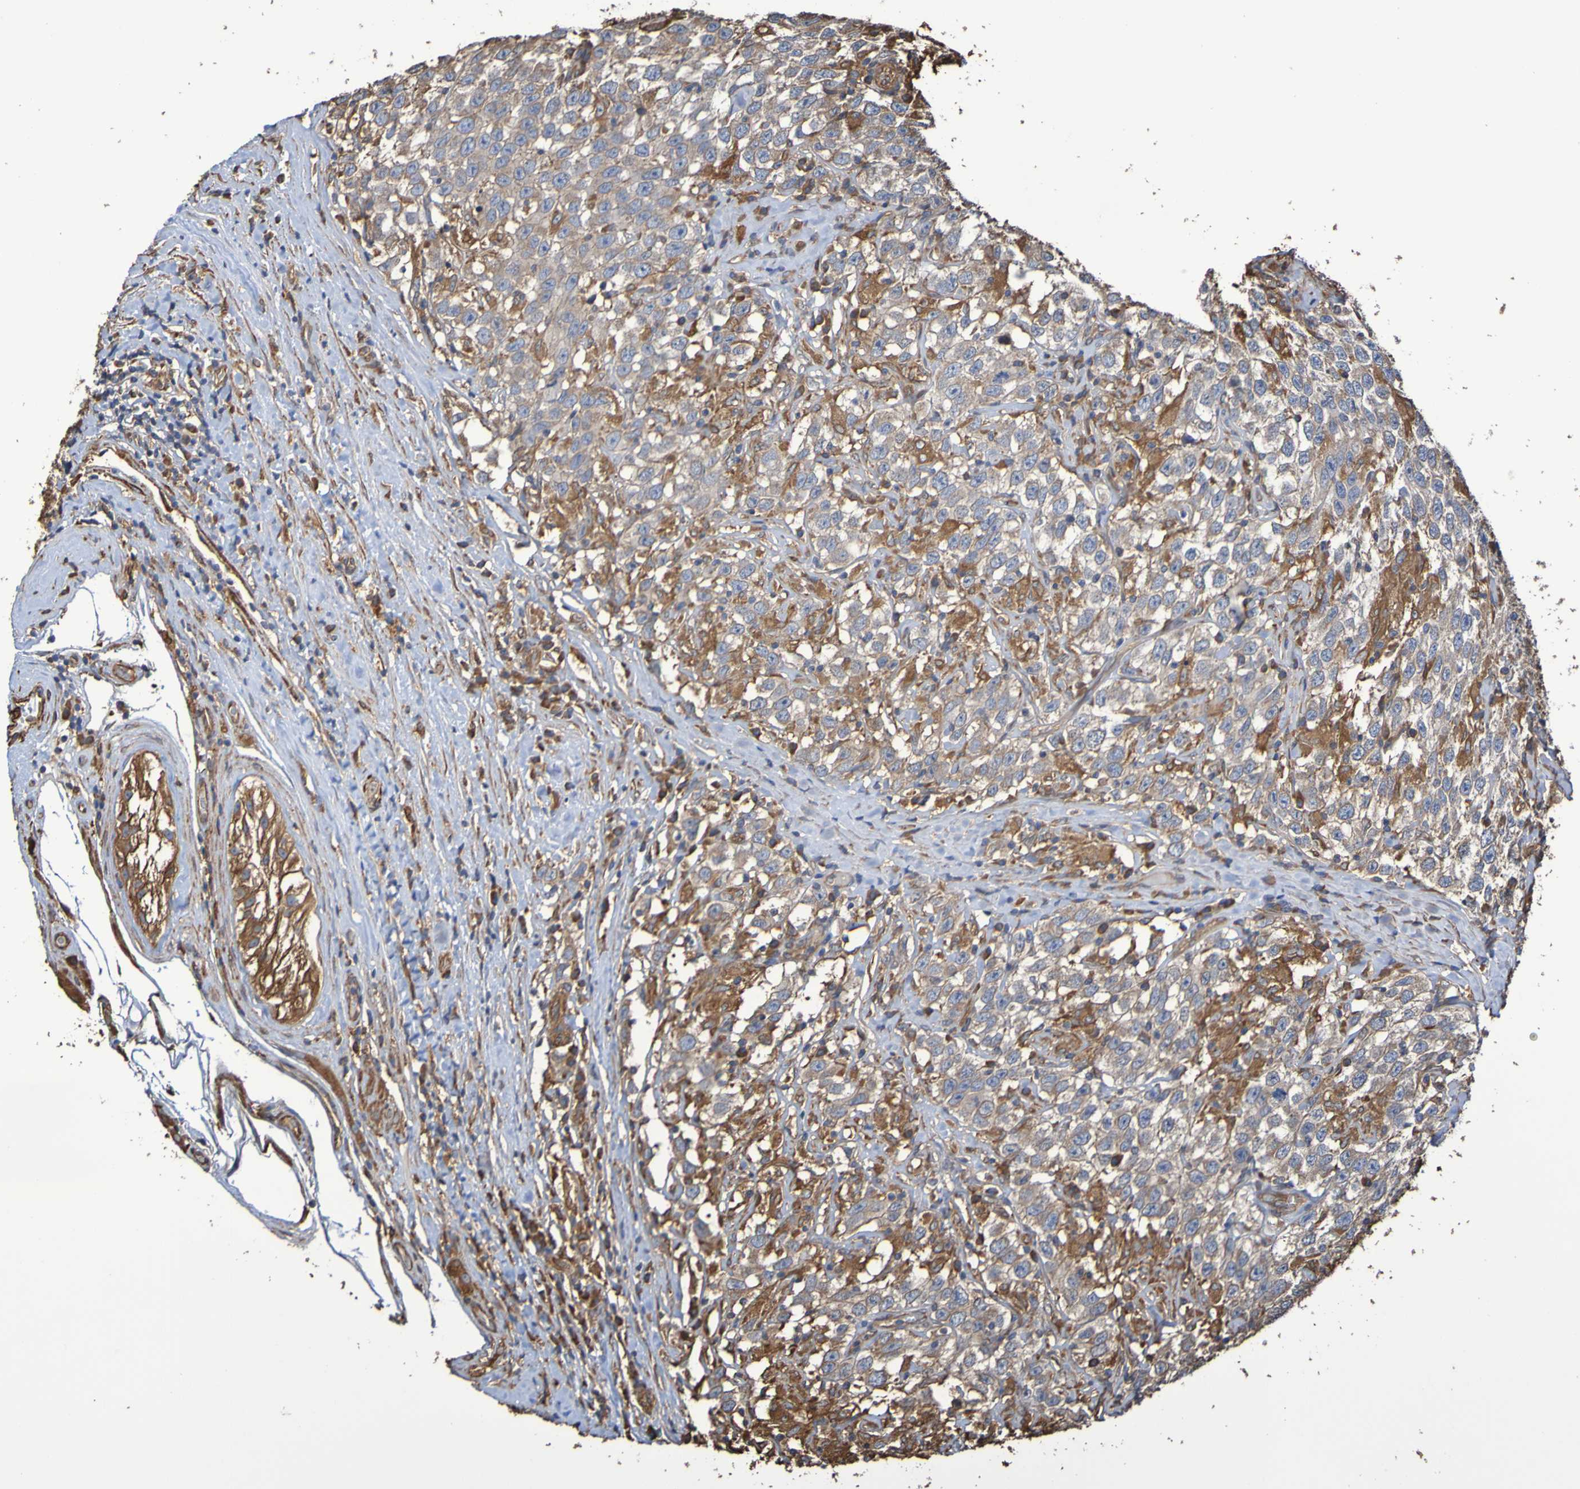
{"staining": {"intensity": "weak", "quantity": ">75%", "location": "cytoplasmic/membranous"}, "tissue": "testis cancer", "cell_type": "Tumor cells", "image_type": "cancer", "snomed": [{"axis": "morphology", "description": "Seminoma, NOS"}, {"axis": "topography", "description": "Testis"}], "caption": "Immunohistochemical staining of seminoma (testis) reveals low levels of weak cytoplasmic/membranous expression in approximately >75% of tumor cells. The protein is shown in brown color, while the nuclei are stained blue.", "gene": "RAB11A", "patient": {"sex": "male", "age": 41}}